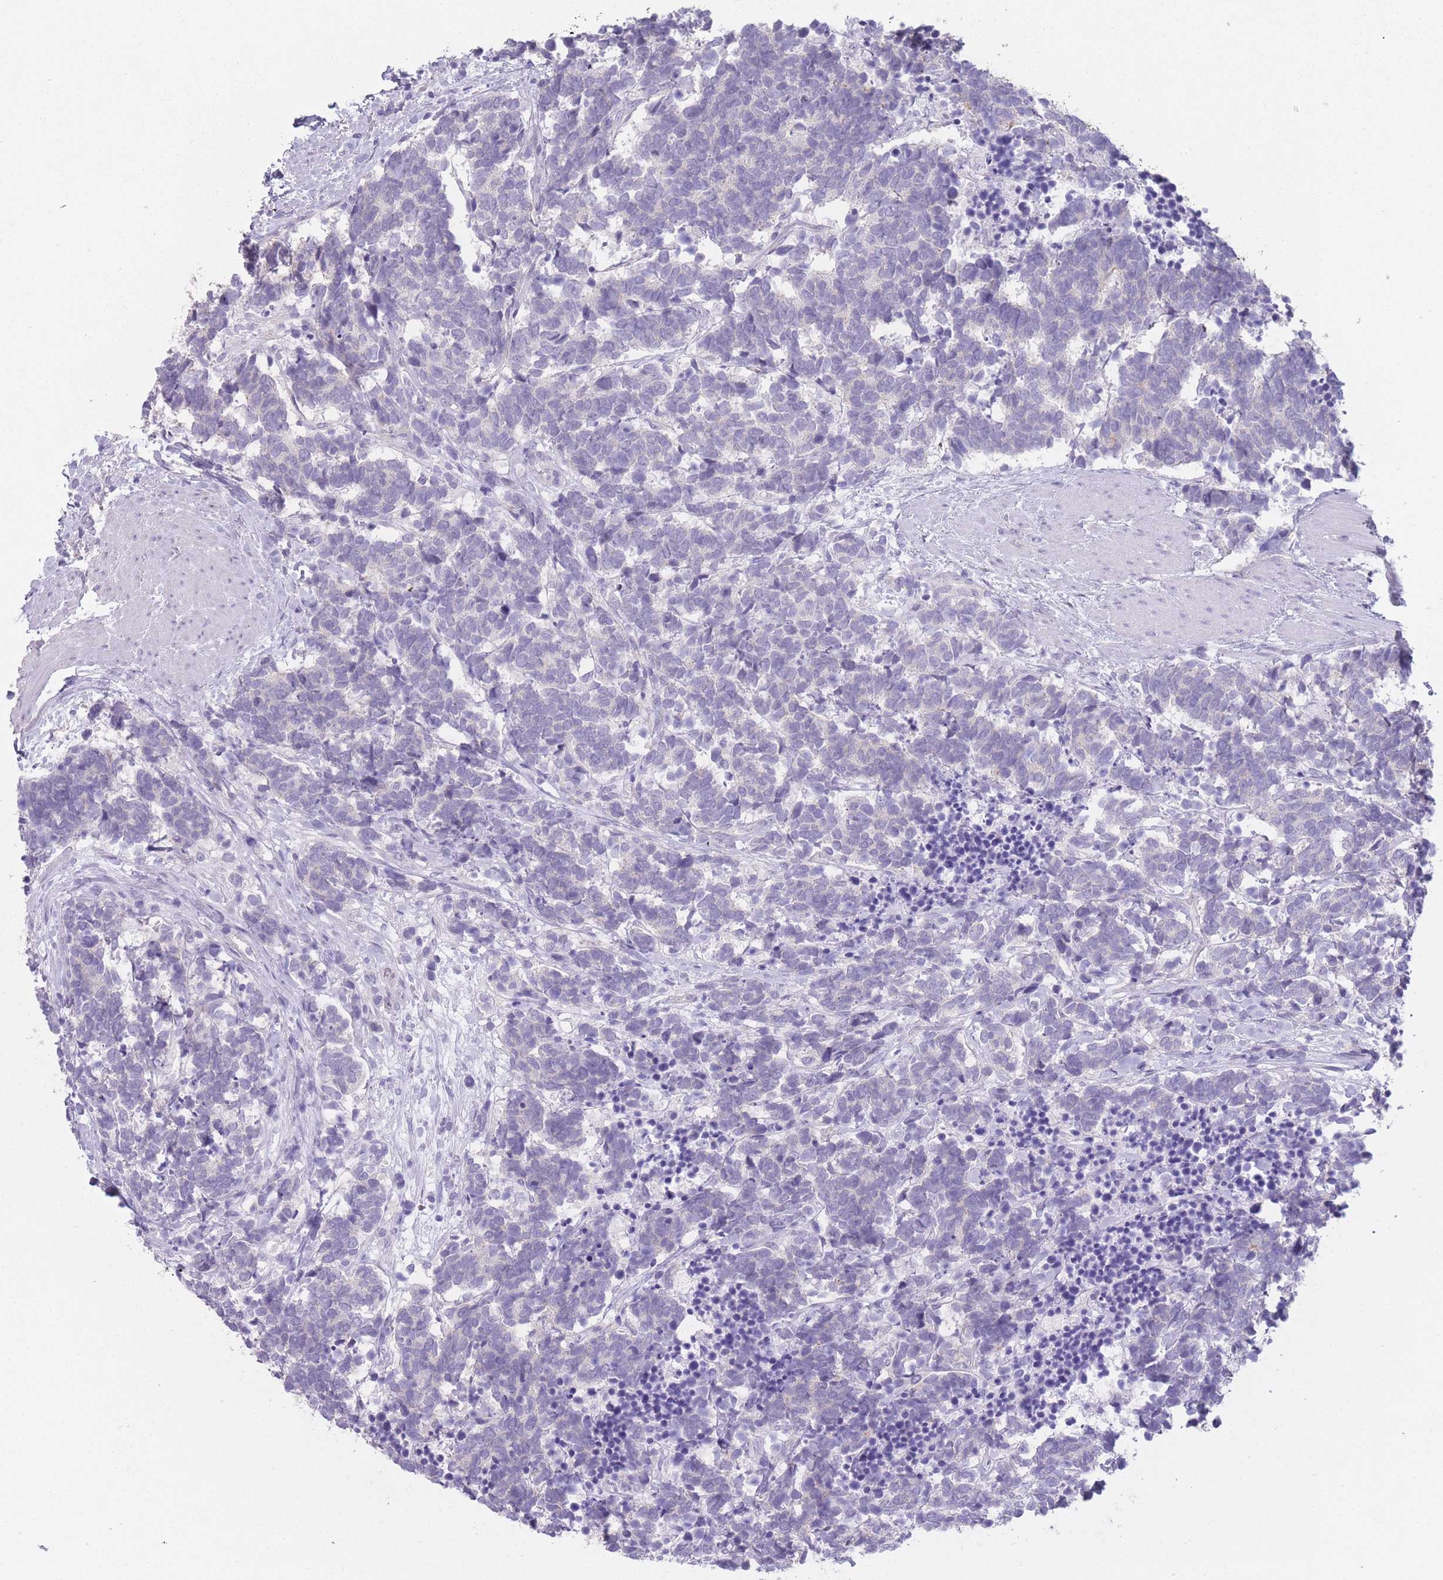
{"staining": {"intensity": "negative", "quantity": "none", "location": "none"}, "tissue": "carcinoid", "cell_type": "Tumor cells", "image_type": "cancer", "snomed": [{"axis": "morphology", "description": "Carcinoma, NOS"}, {"axis": "morphology", "description": "Carcinoid, malignant, NOS"}, {"axis": "topography", "description": "Prostate"}], "caption": "A high-resolution histopathology image shows immunohistochemistry (IHC) staining of carcinoid, which displays no significant staining in tumor cells.", "gene": "DCANP1", "patient": {"sex": "male", "age": 57}}